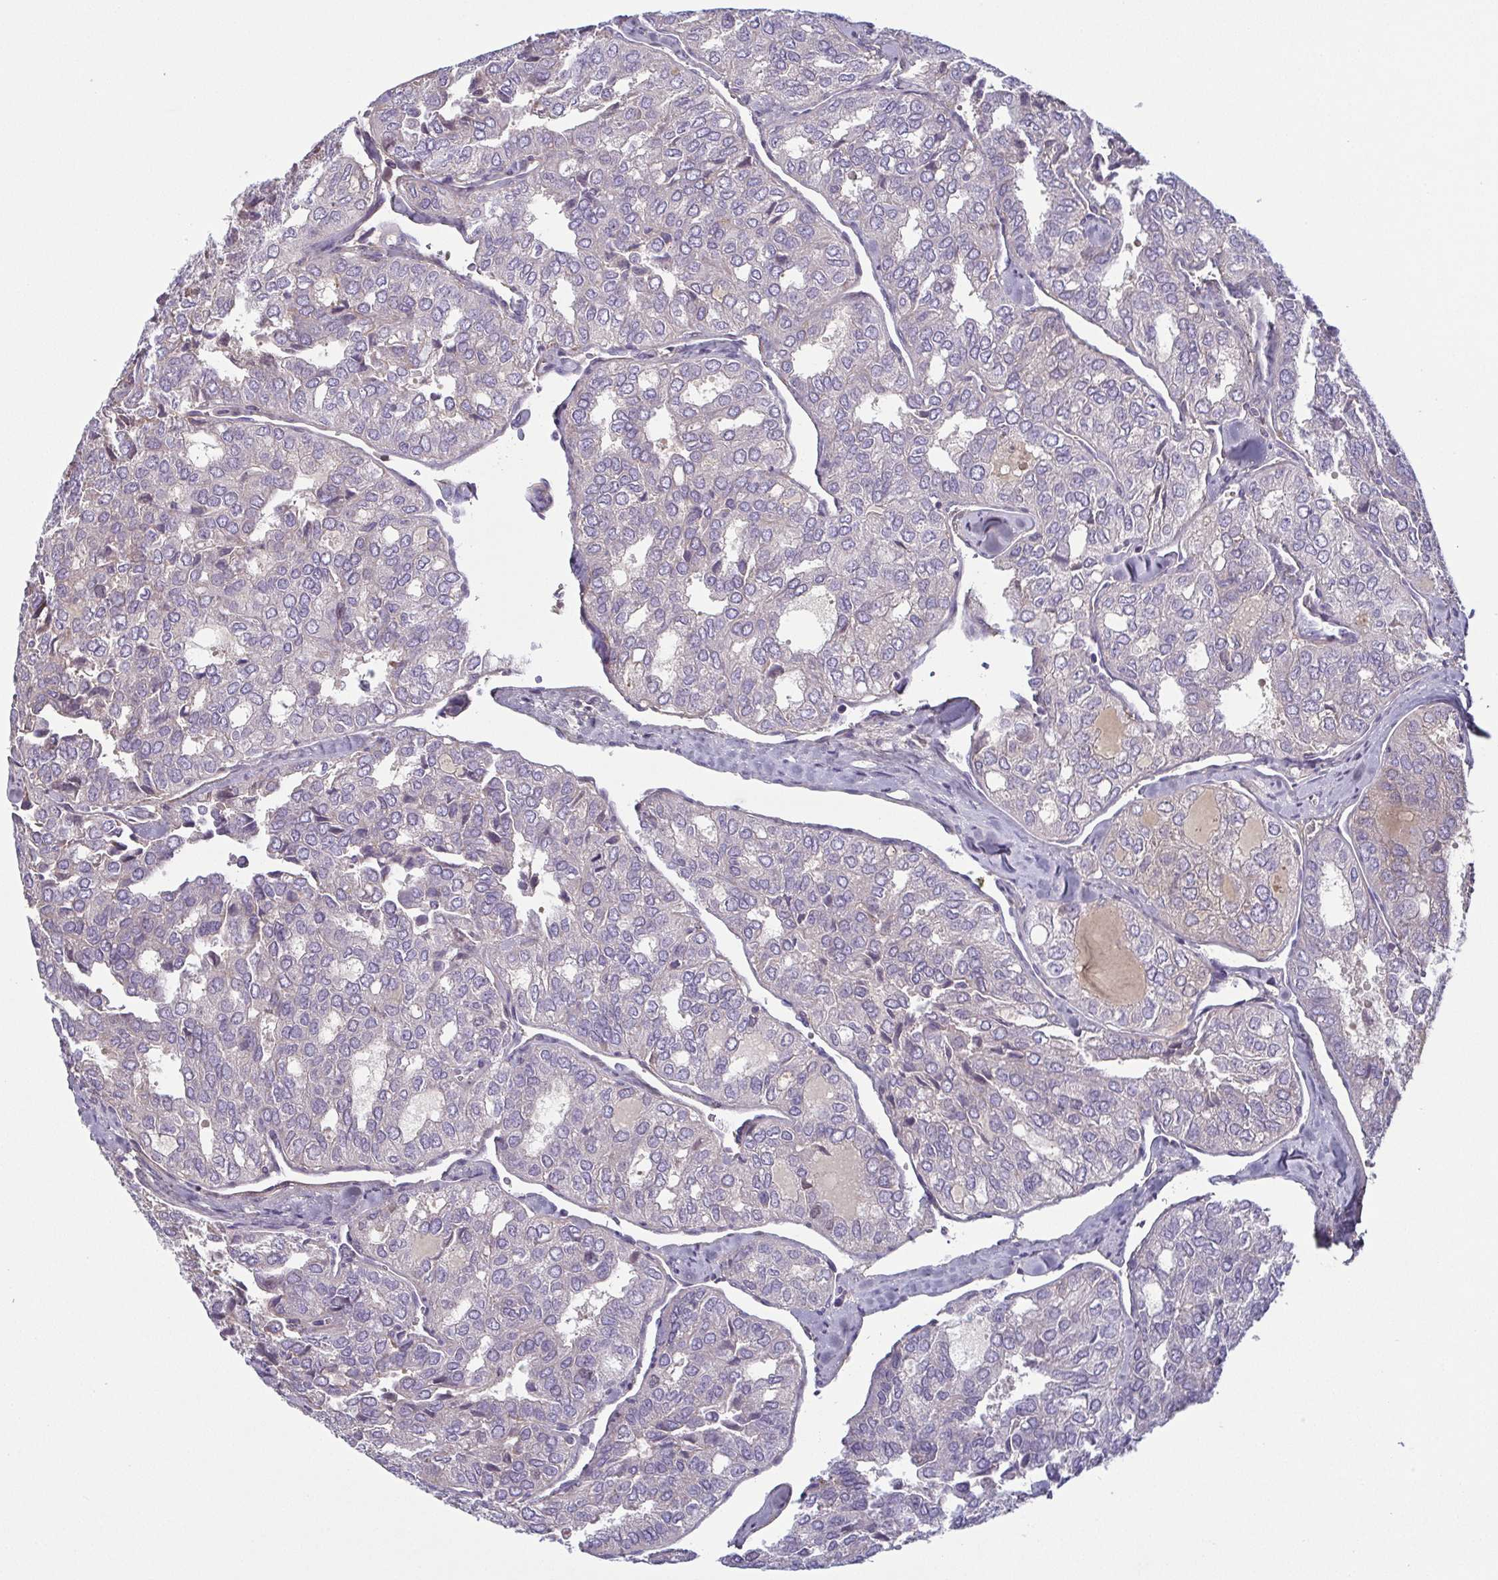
{"staining": {"intensity": "negative", "quantity": "none", "location": "none"}, "tissue": "thyroid cancer", "cell_type": "Tumor cells", "image_type": "cancer", "snomed": [{"axis": "morphology", "description": "Follicular adenoma carcinoma, NOS"}, {"axis": "topography", "description": "Thyroid gland"}], "caption": "Histopathology image shows no significant protein staining in tumor cells of follicular adenoma carcinoma (thyroid).", "gene": "ECM1", "patient": {"sex": "male", "age": 75}}